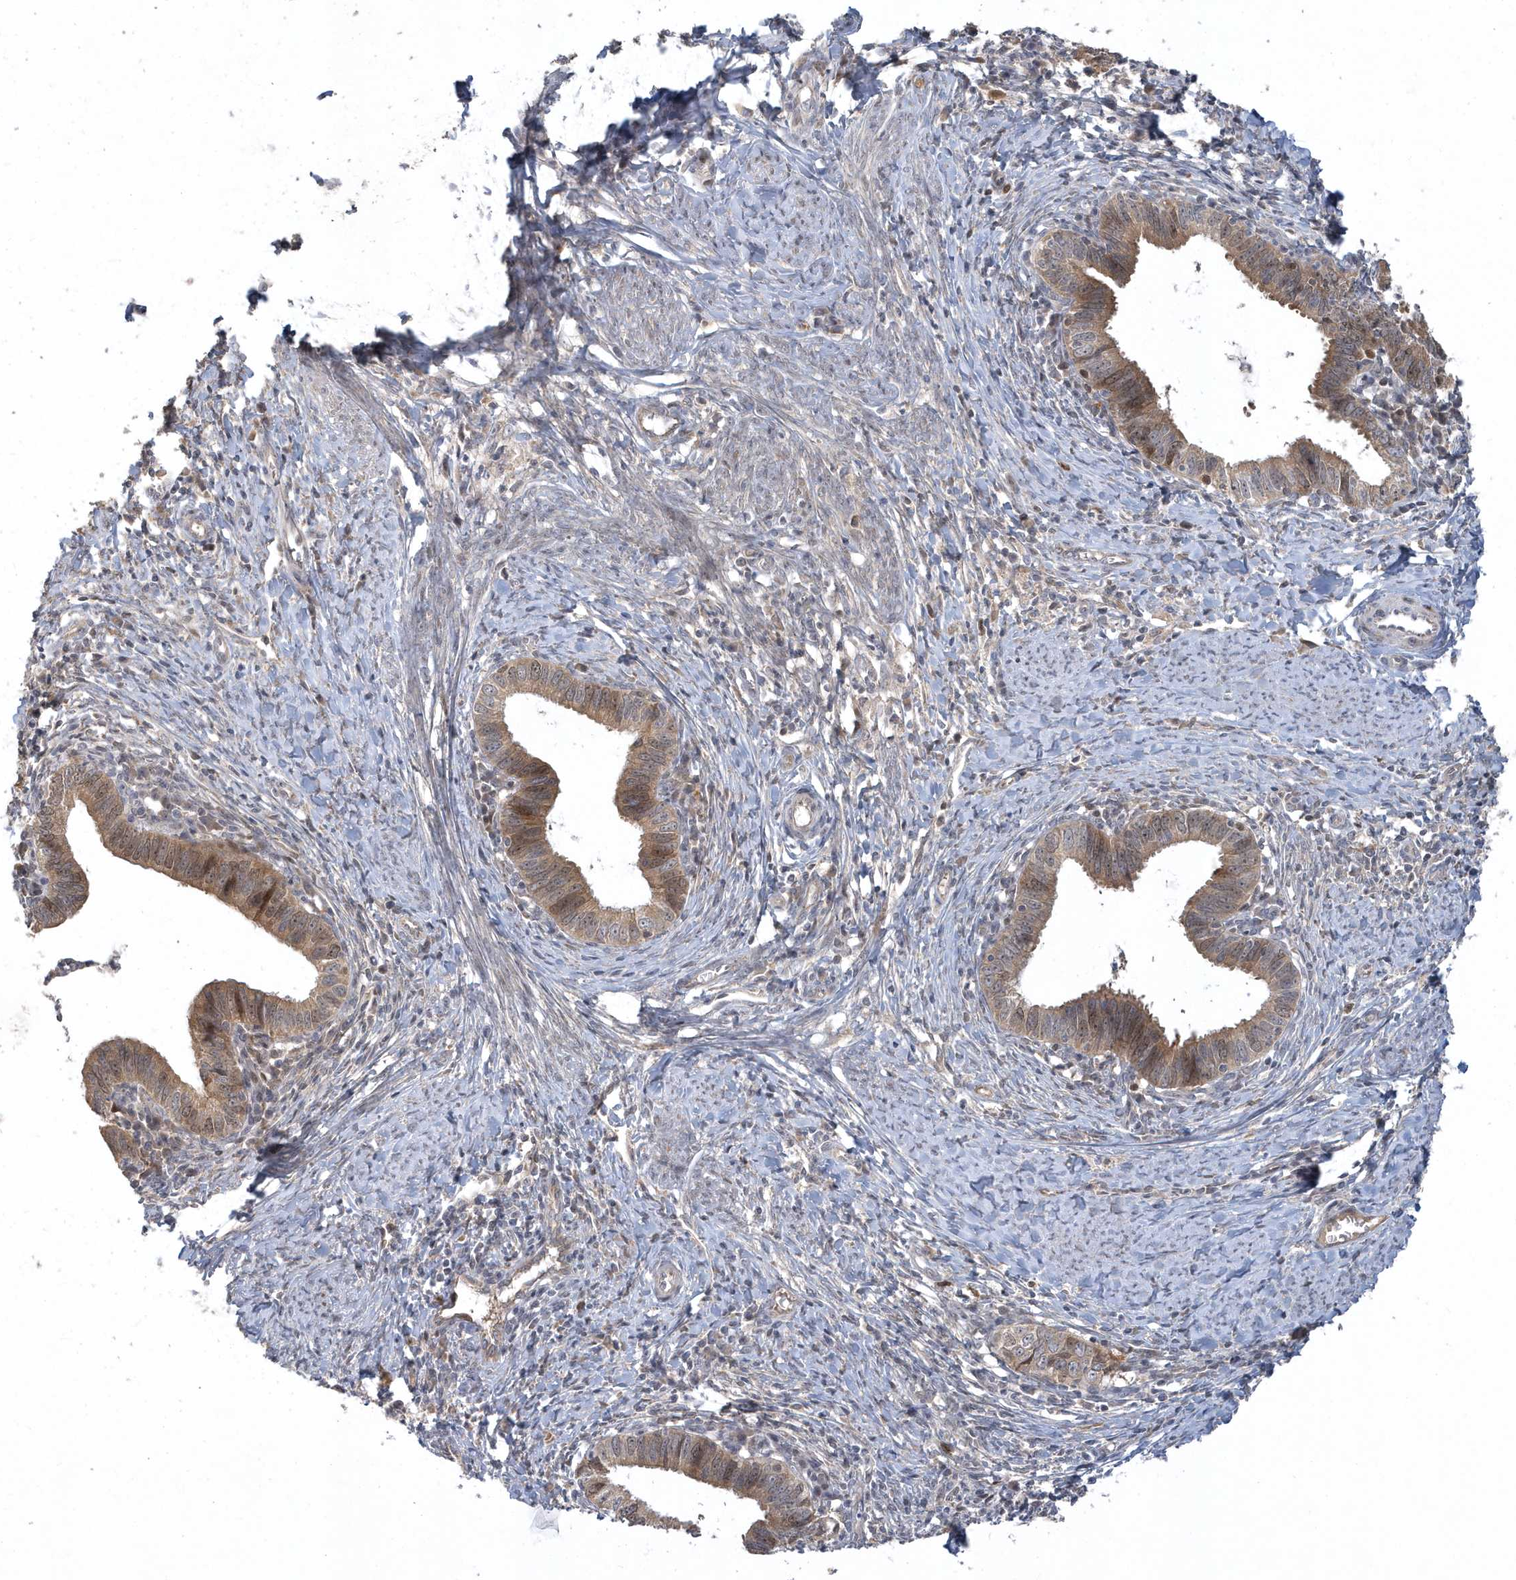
{"staining": {"intensity": "moderate", "quantity": ">75%", "location": "cytoplasmic/membranous,nuclear"}, "tissue": "cervical cancer", "cell_type": "Tumor cells", "image_type": "cancer", "snomed": [{"axis": "morphology", "description": "Adenocarcinoma, NOS"}, {"axis": "topography", "description": "Cervix"}], "caption": "Immunohistochemistry of human cervical adenocarcinoma exhibits medium levels of moderate cytoplasmic/membranous and nuclear staining in approximately >75% of tumor cells.", "gene": "TRAIP", "patient": {"sex": "female", "age": 36}}